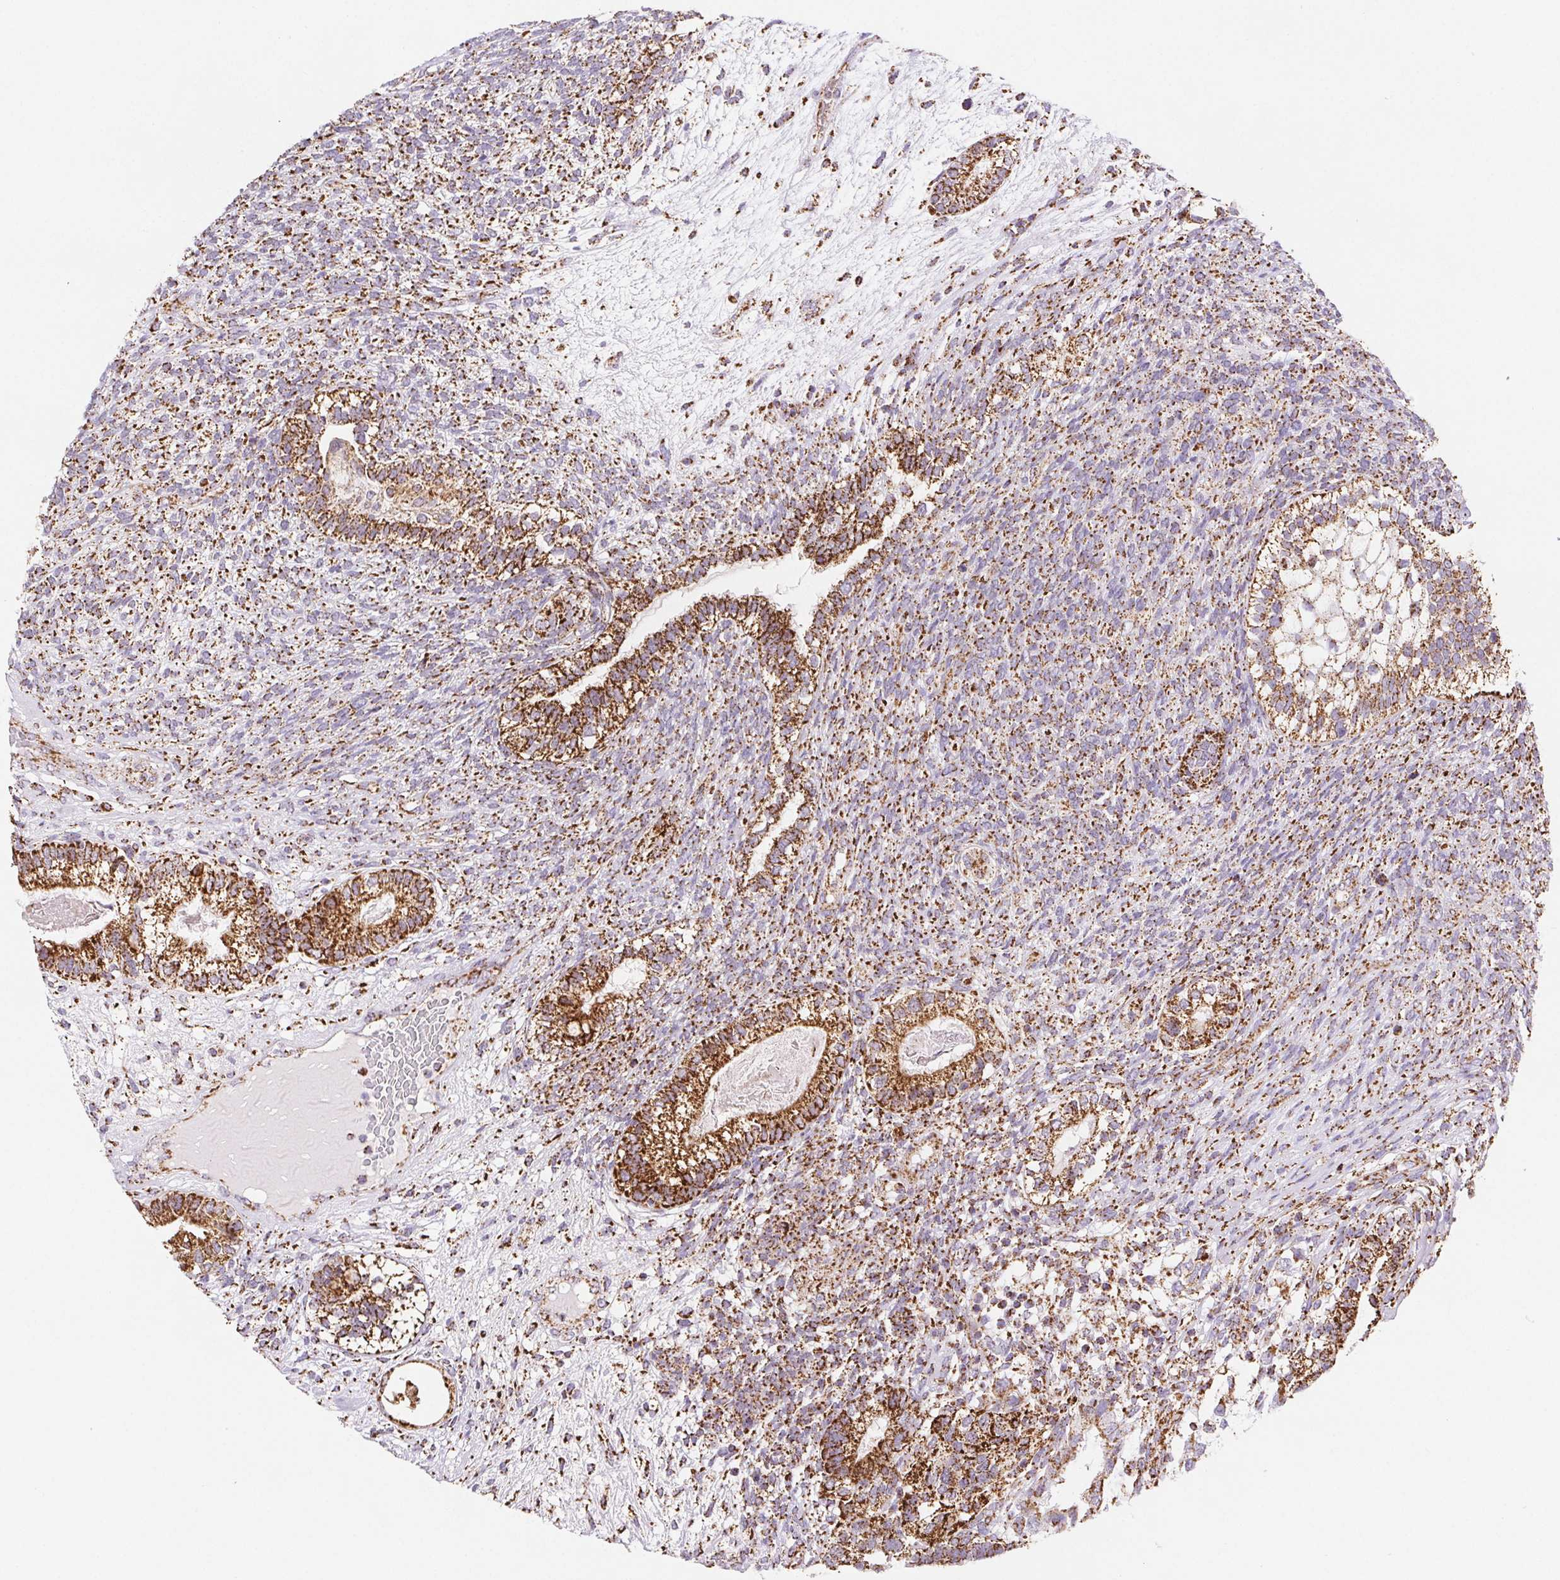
{"staining": {"intensity": "strong", "quantity": ">75%", "location": "cytoplasmic/membranous"}, "tissue": "testis cancer", "cell_type": "Tumor cells", "image_type": "cancer", "snomed": [{"axis": "morphology", "description": "Seminoma, NOS"}, {"axis": "morphology", "description": "Carcinoma, Embryonal, NOS"}, {"axis": "topography", "description": "Testis"}], "caption": "Testis embryonal carcinoma was stained to show a protein in brown. There is high levels of strong cytoplasmic/membranous expression in approximately >75% of tumor cells. Using DAB (3,3'-diaminobenzidine) (brown) and hematoxylin (blue) stains, captured at high magnification using brightfield microscopy.", "gene": "NIPSNAP2", "patient": {"sex": "male", "age": 41}}